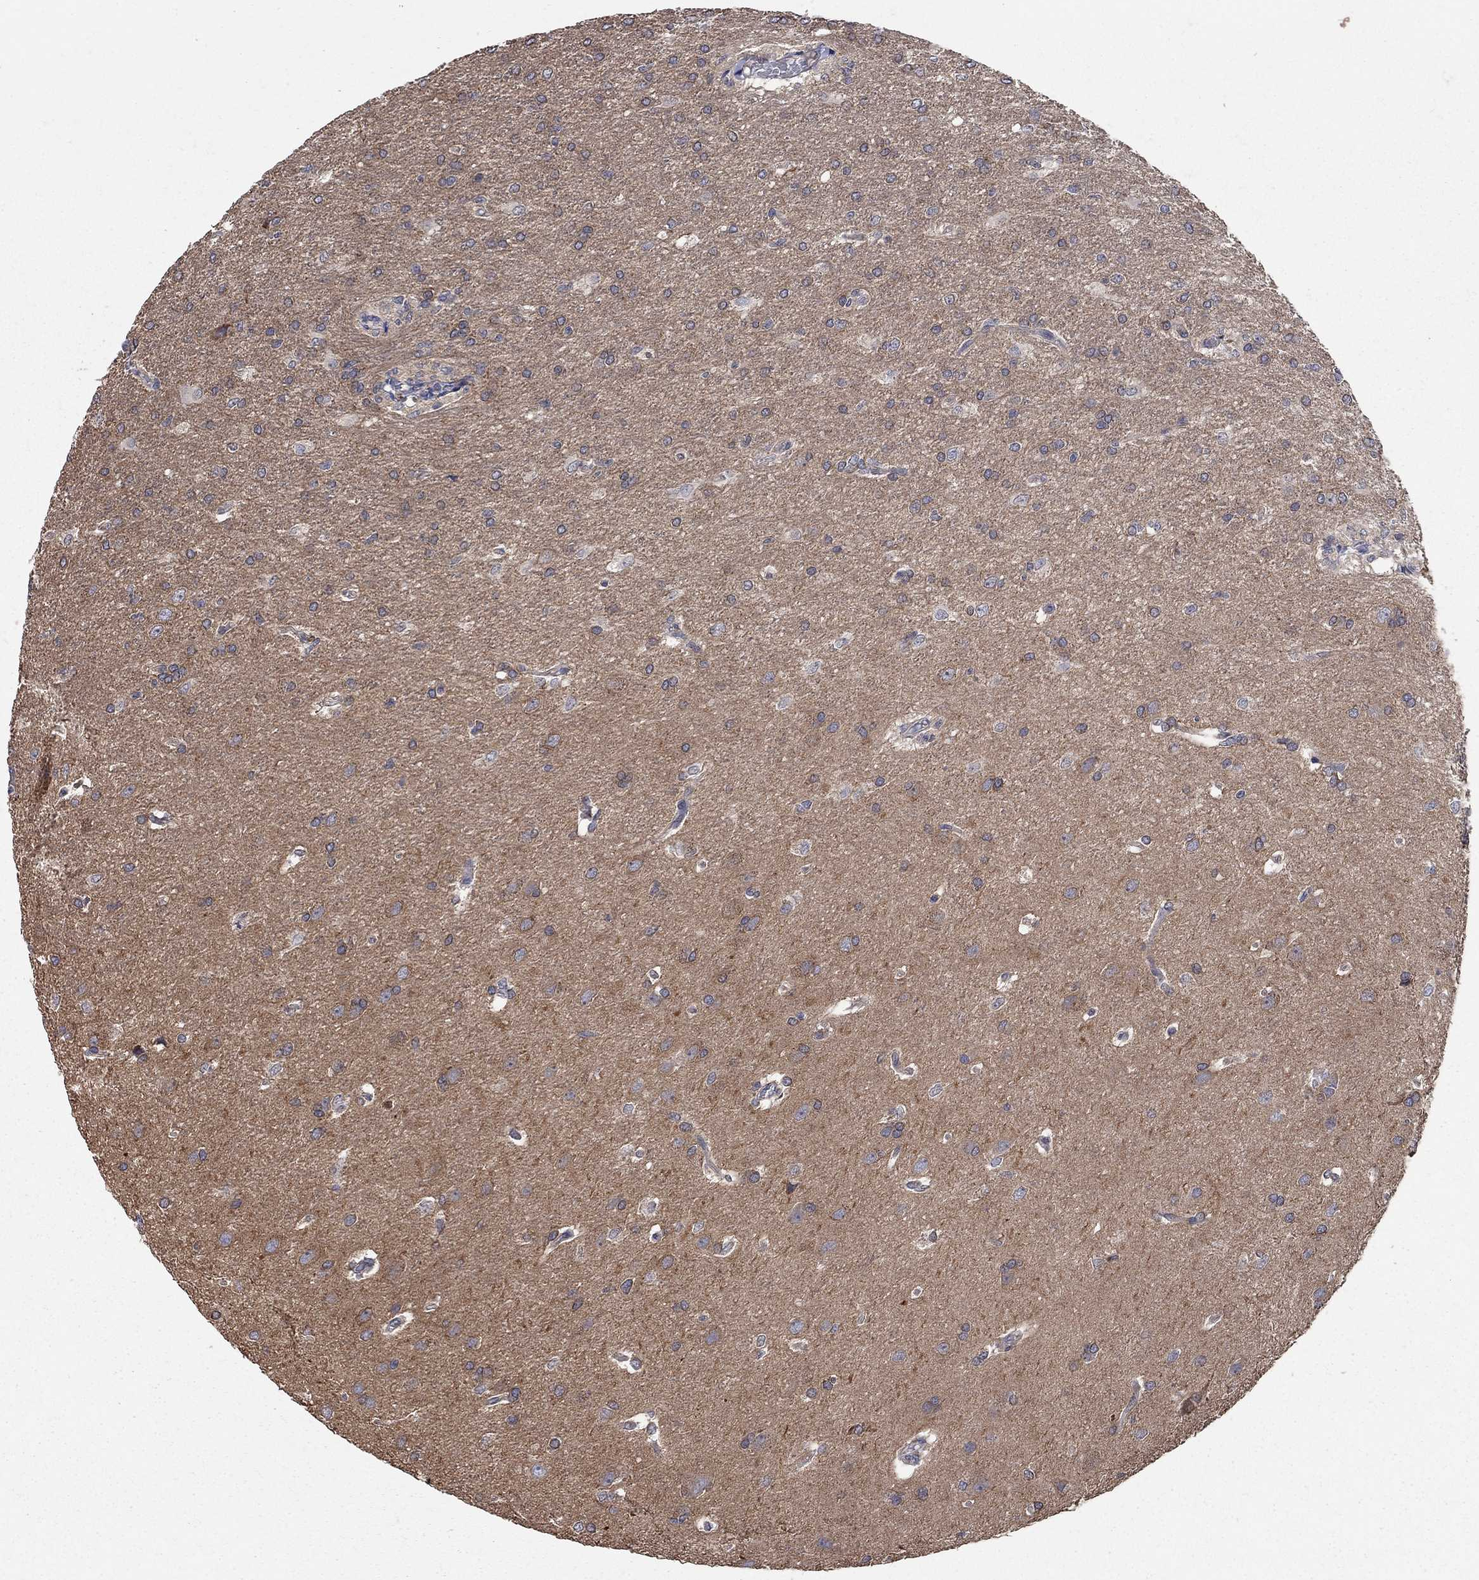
{"staining": {"intensity": "moderate", "quantity": "<25%", "location": "cytoplasmic/membranous"}, "tissue": "glioma", "cell_type": "Tumor cells", "image_type": "cancer", "snomed": [{"axis": "morphology", "description": "Glioma, malignant, High grade"}, {"axis": "topography", "description": "Brain"}], "caption": "The immunohistochemical stain shows moderate cytoplasmic/membranous staining in tumor cells of malignant high-grade glioma tissue. (Brightfield microscopy of DAB IHC at high magnification).", "gene": "WASF3", "patient": {"sex": "male", "age": 68}}